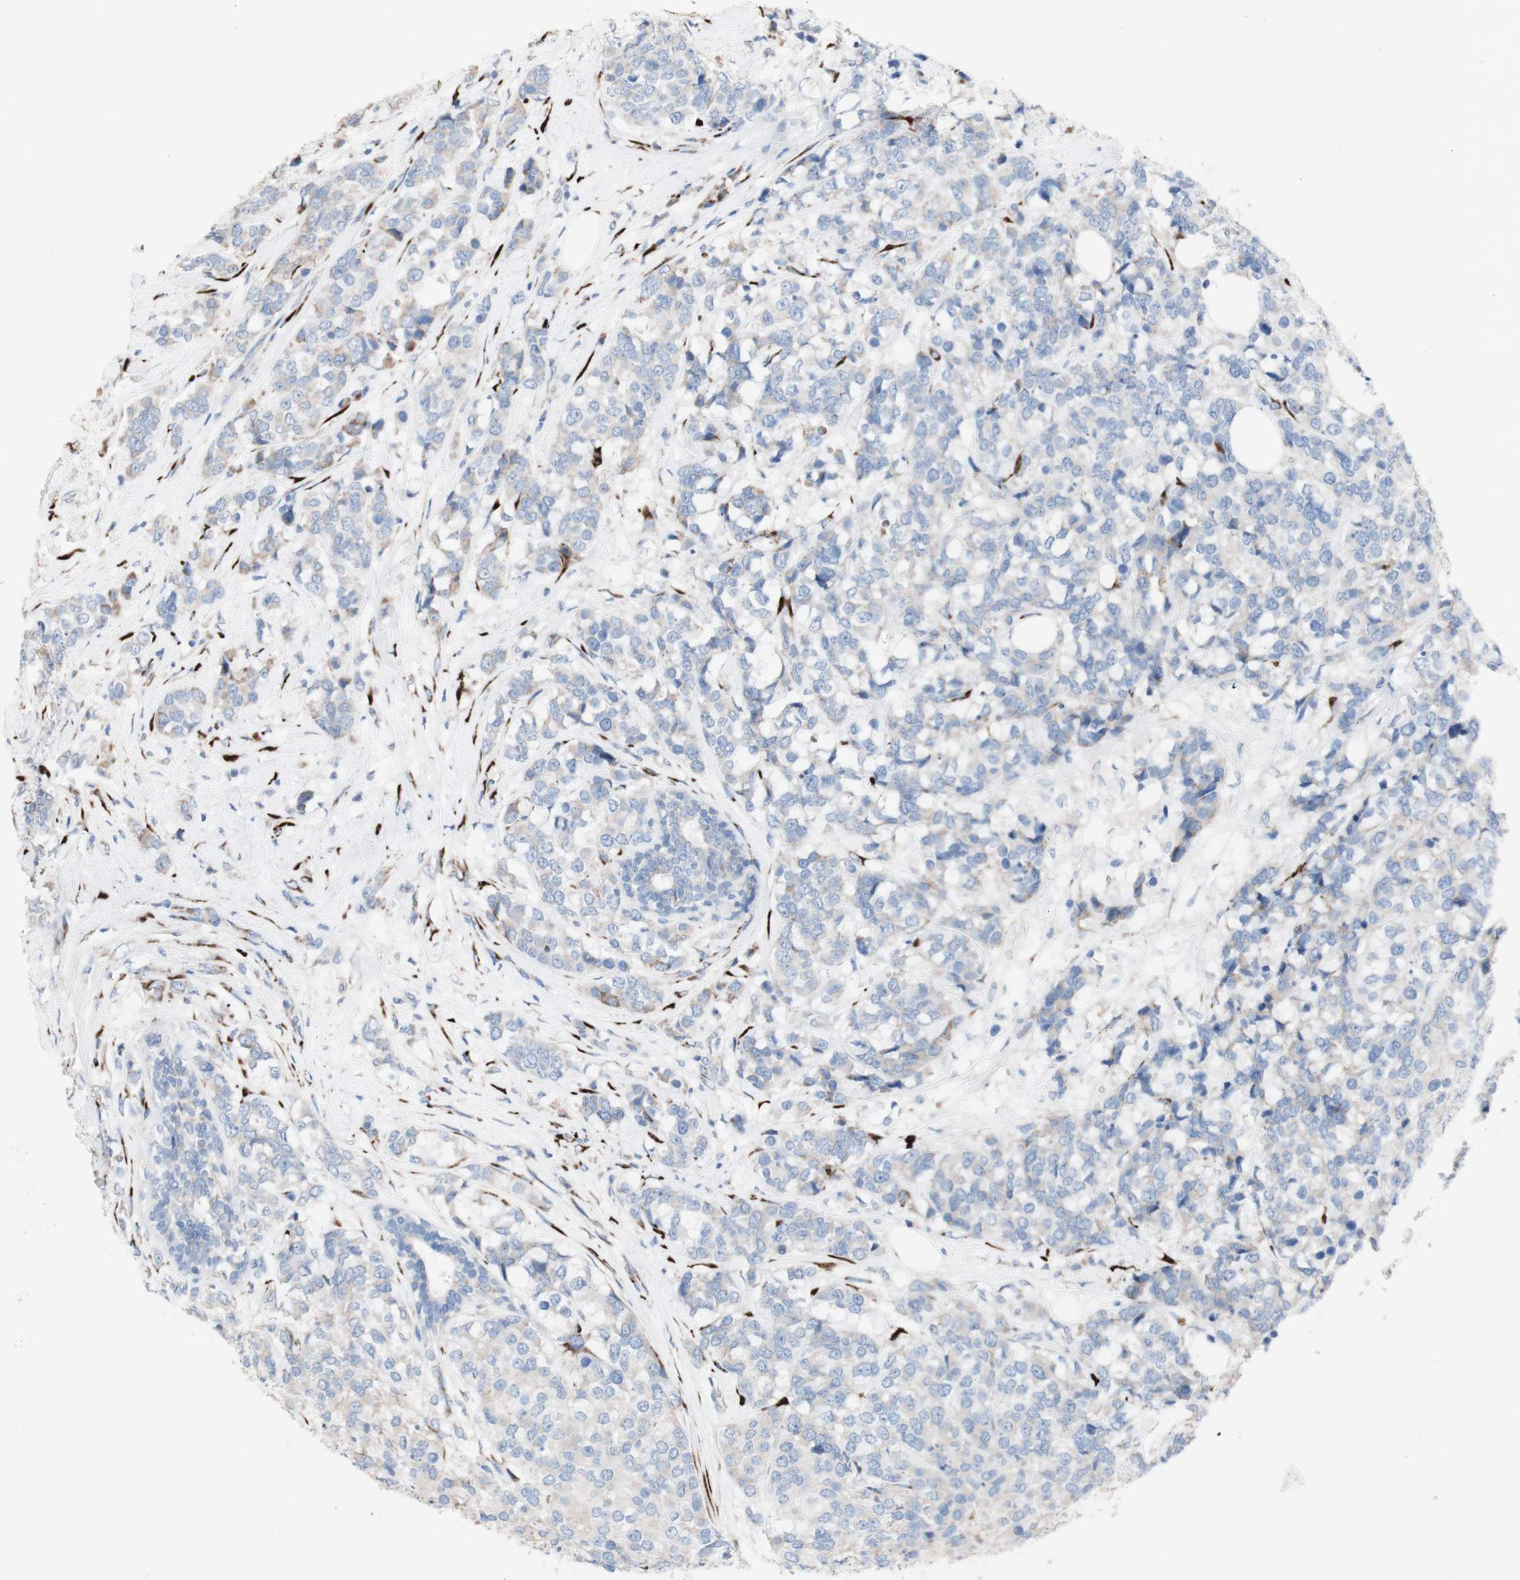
{"staining": {"intensity": "weak", "quantity": "<25%", "location": "cytoplasmic/membranous"}, "tissue": "breast cancer", "cell_type": "Tumor cells", "image_type": "cancer", "snomed": [{"axis": "morphology", "description": "Lobular carcinoma"}, {"axis": "topography", "description": "Breast"}], "caption": "Breast cancer stained for a protein using IHC reveals no expression tumor cells.", "gene": "AGPAT5", "patient": {"sex": "female", "age": 59}}